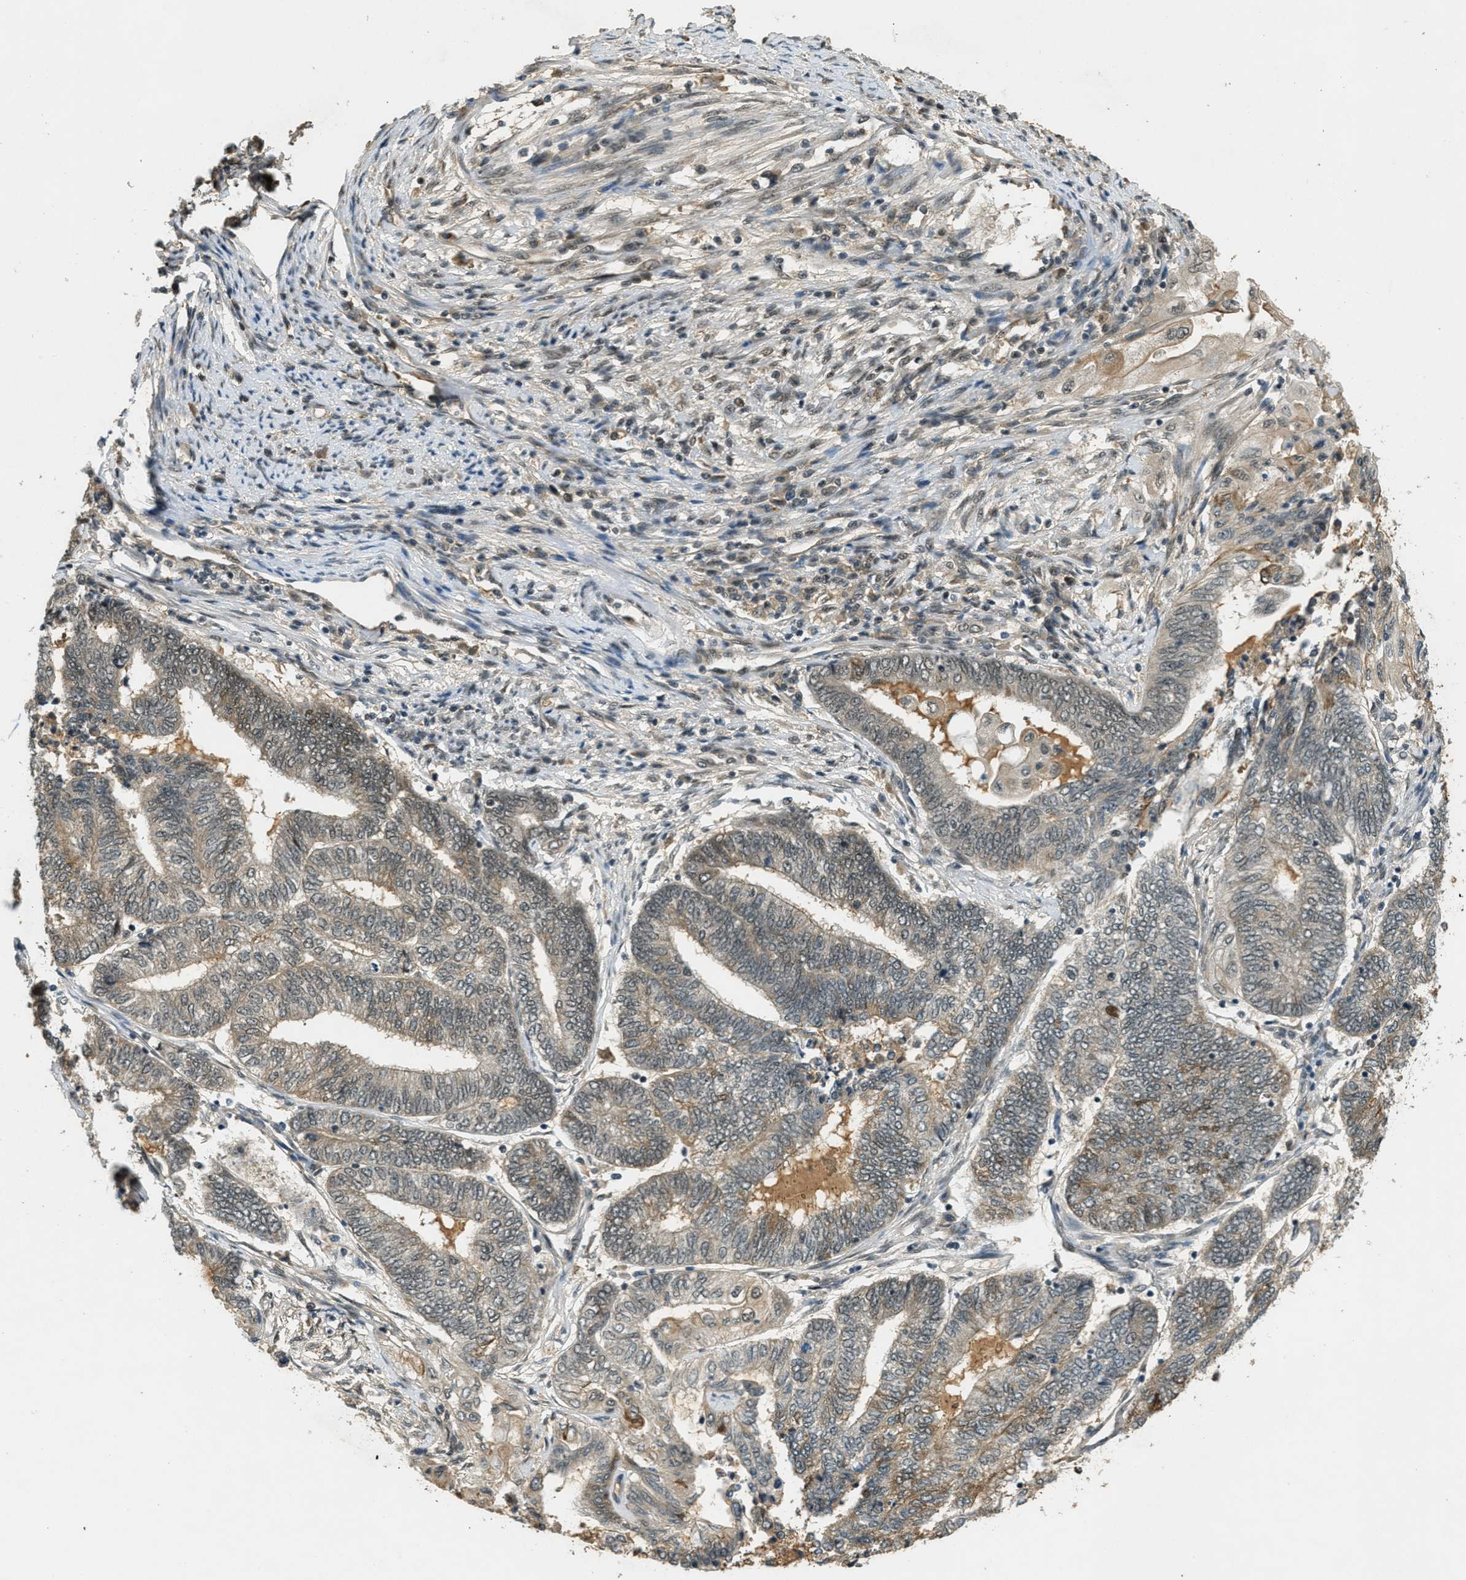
{"staining": {"intensity": "weak", "quantity": "<25%", "location": "cytoplasmic/membranous"}, "tissue": "endometrial cancer", "cell_type": "Tumor cells", "image_type": "cancer", "snomed": [{"axis": "morphology", "description": "Adenocarcinoma, NOS"}, {"axis": "topography", "description": "Uterus"}, {"axis": "topography", "description": "Endometrium"}], "caption": "Tumor cells show no significant protein positivity in endometrial adenocarcinoma.", "gene": "ZNF148", "patient": {"sex": "female", "age": 70}}